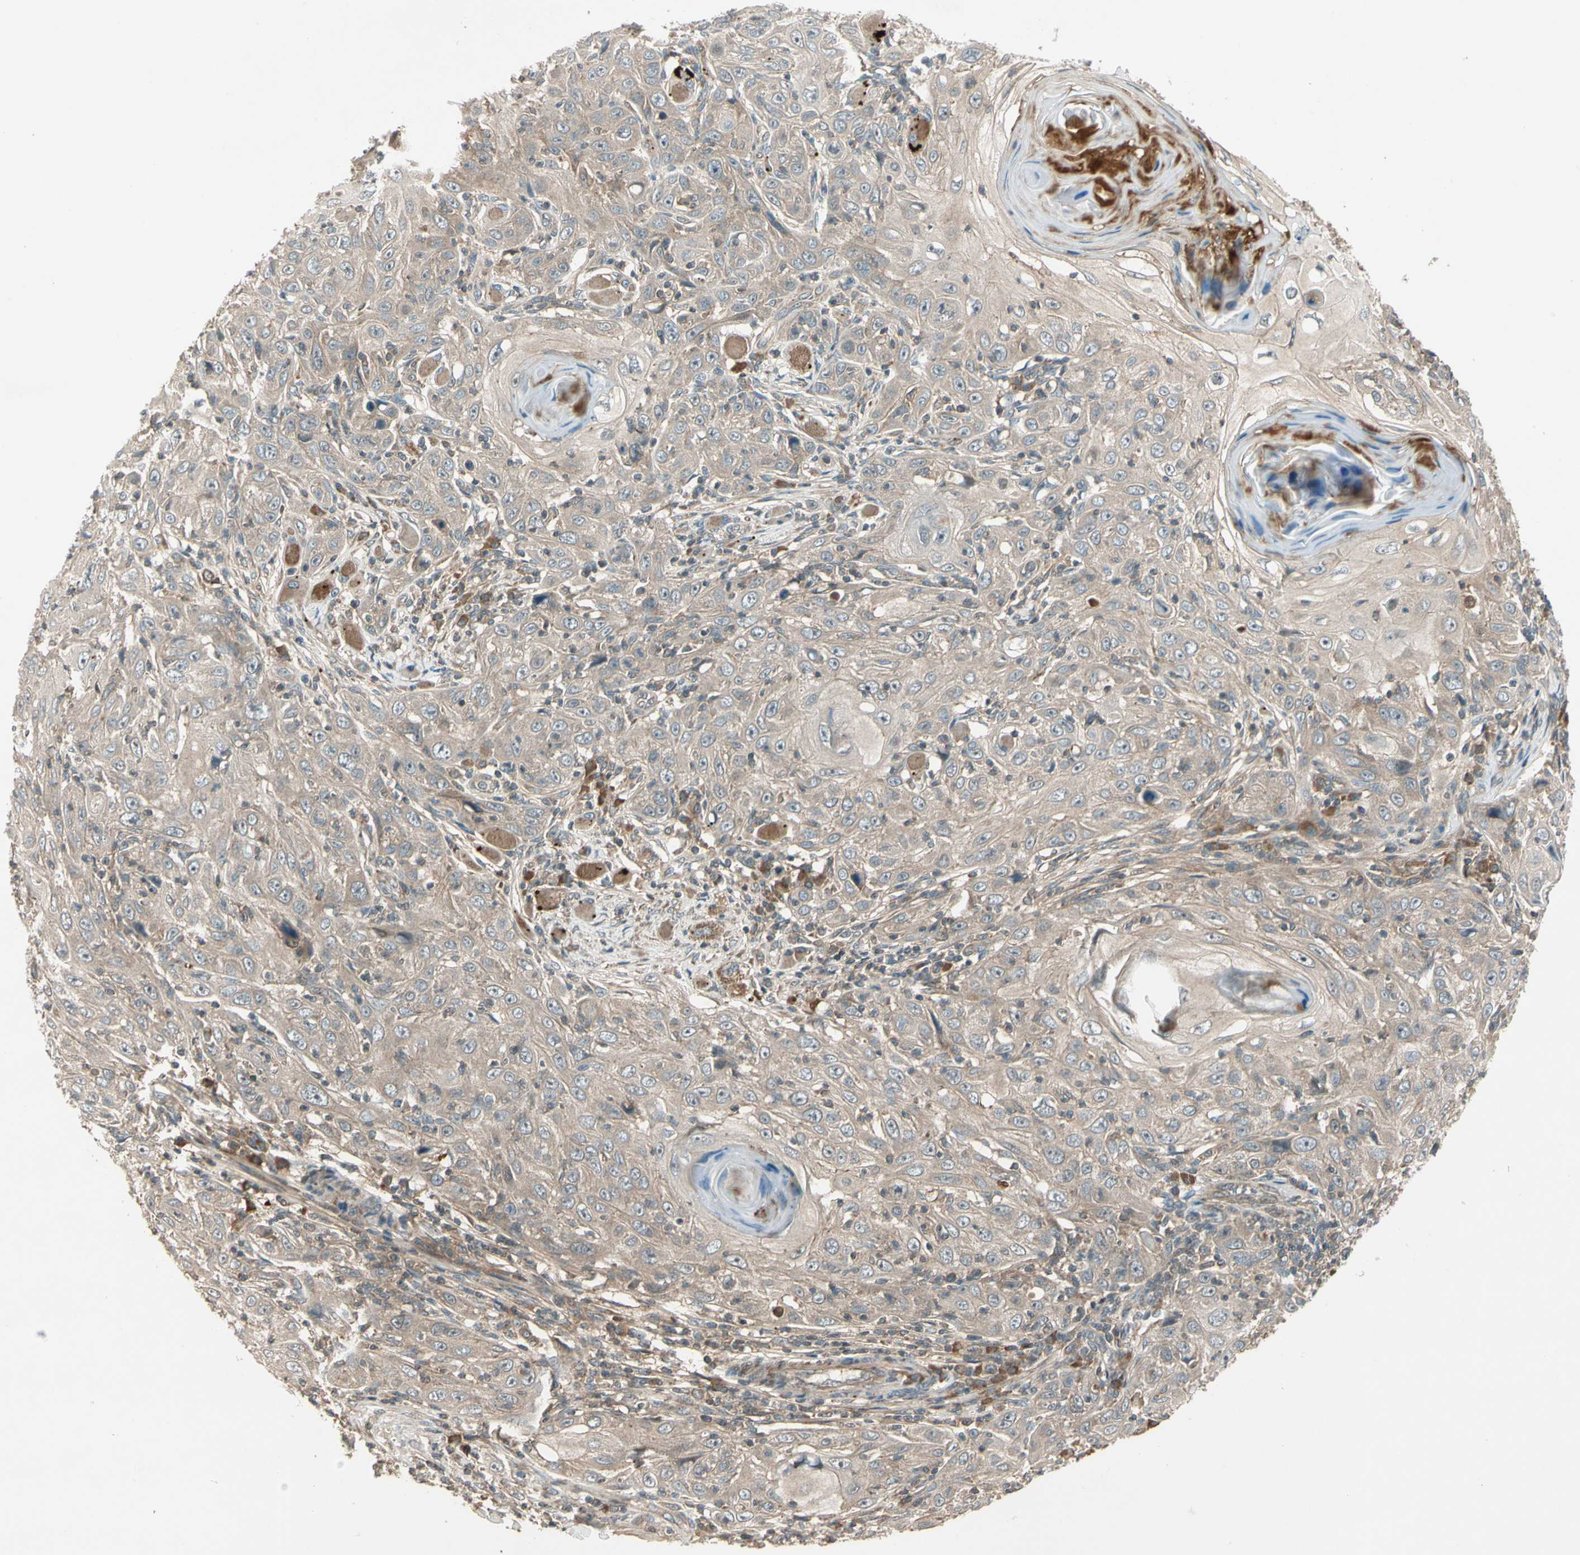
{"staining": {"intensity": "weak", "quantity": ">75%", "location": "cytoplasmic/membranous"}, "tissue": "skin cancer", "cell_type": "Tumor cells", "image_type": "cancer", "snomed": [{"axis": "morphology", "description": "Squamous cell carcinoma, NOS"}, {"axis": "topography", "description": "Skin"}], "caption": "IHC of human skin squamous cell carcinoma demonstrates low levels of weak cytoplasmic/membranous positivity in approximately >75% of tumor cells.", "gene": "ACVR1C", "patient": {"sex": "female", "age": 88}}